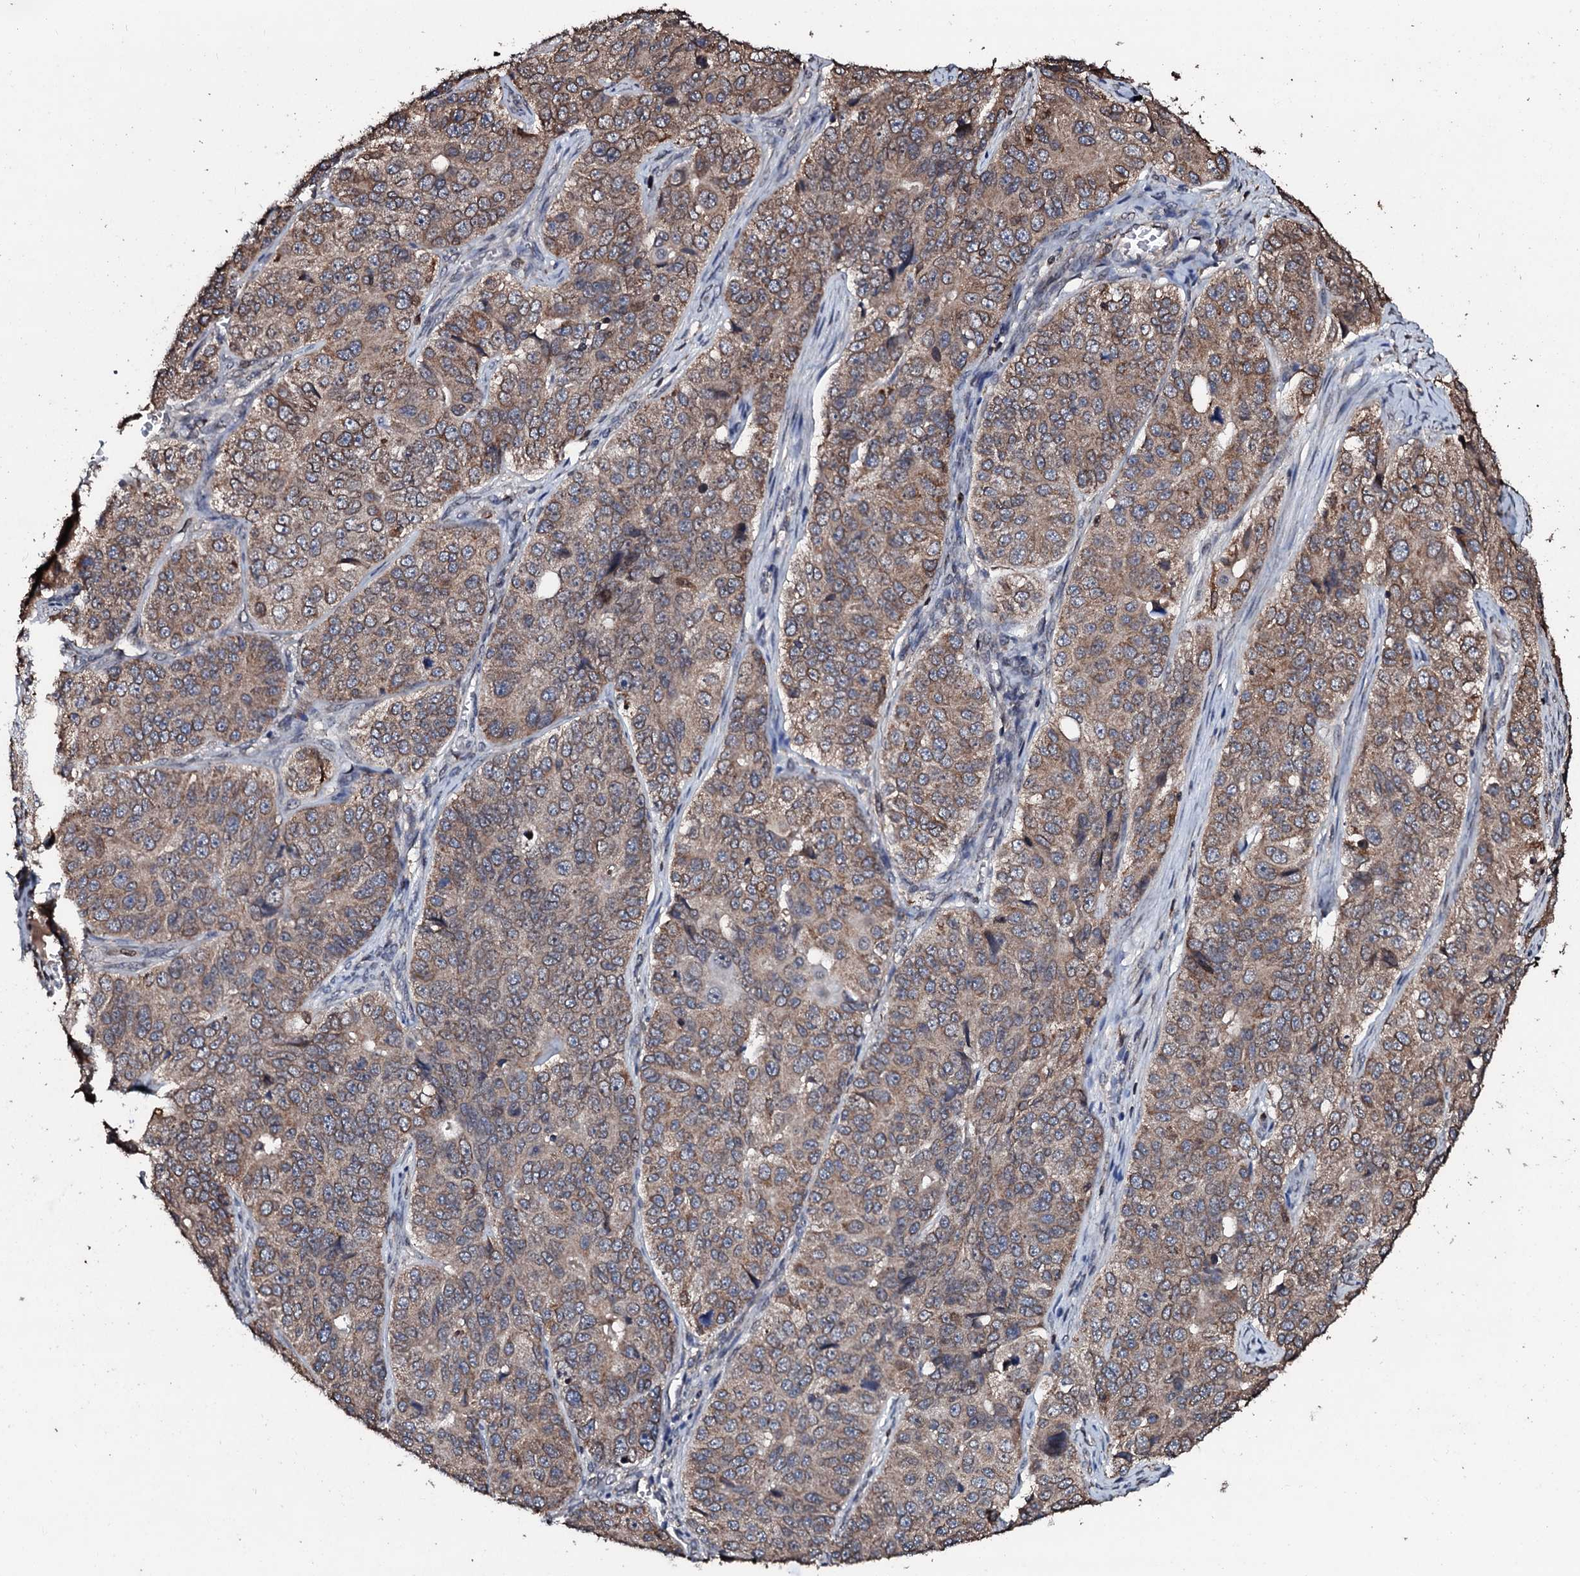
{"staining": {"intensity": "moderate", "quantity": ">75%", "location": "cytoplasmic/membranous"}, "tissue": "ovarian cancer", "cell_type": "Tumor cells", "image_type": "cancer", "snomed": [{"axis": "morphology", "description": "Carcinoma, endometroid"}, {"axis": "topography", "description": "Ovary"}], "caption": "A high-resolution micrograph shows IHC staining of ovarian cancer, which exhibits moderate cytoplasmic/membranous staining in about >75% of tumor cells. The staining was performed using DAB, with brown indicating positive protein expression. Nuclei are stained blue with hematoxylin.", "gene": "SDHAF2", "patient": {"sex": "female", "age": 51}}